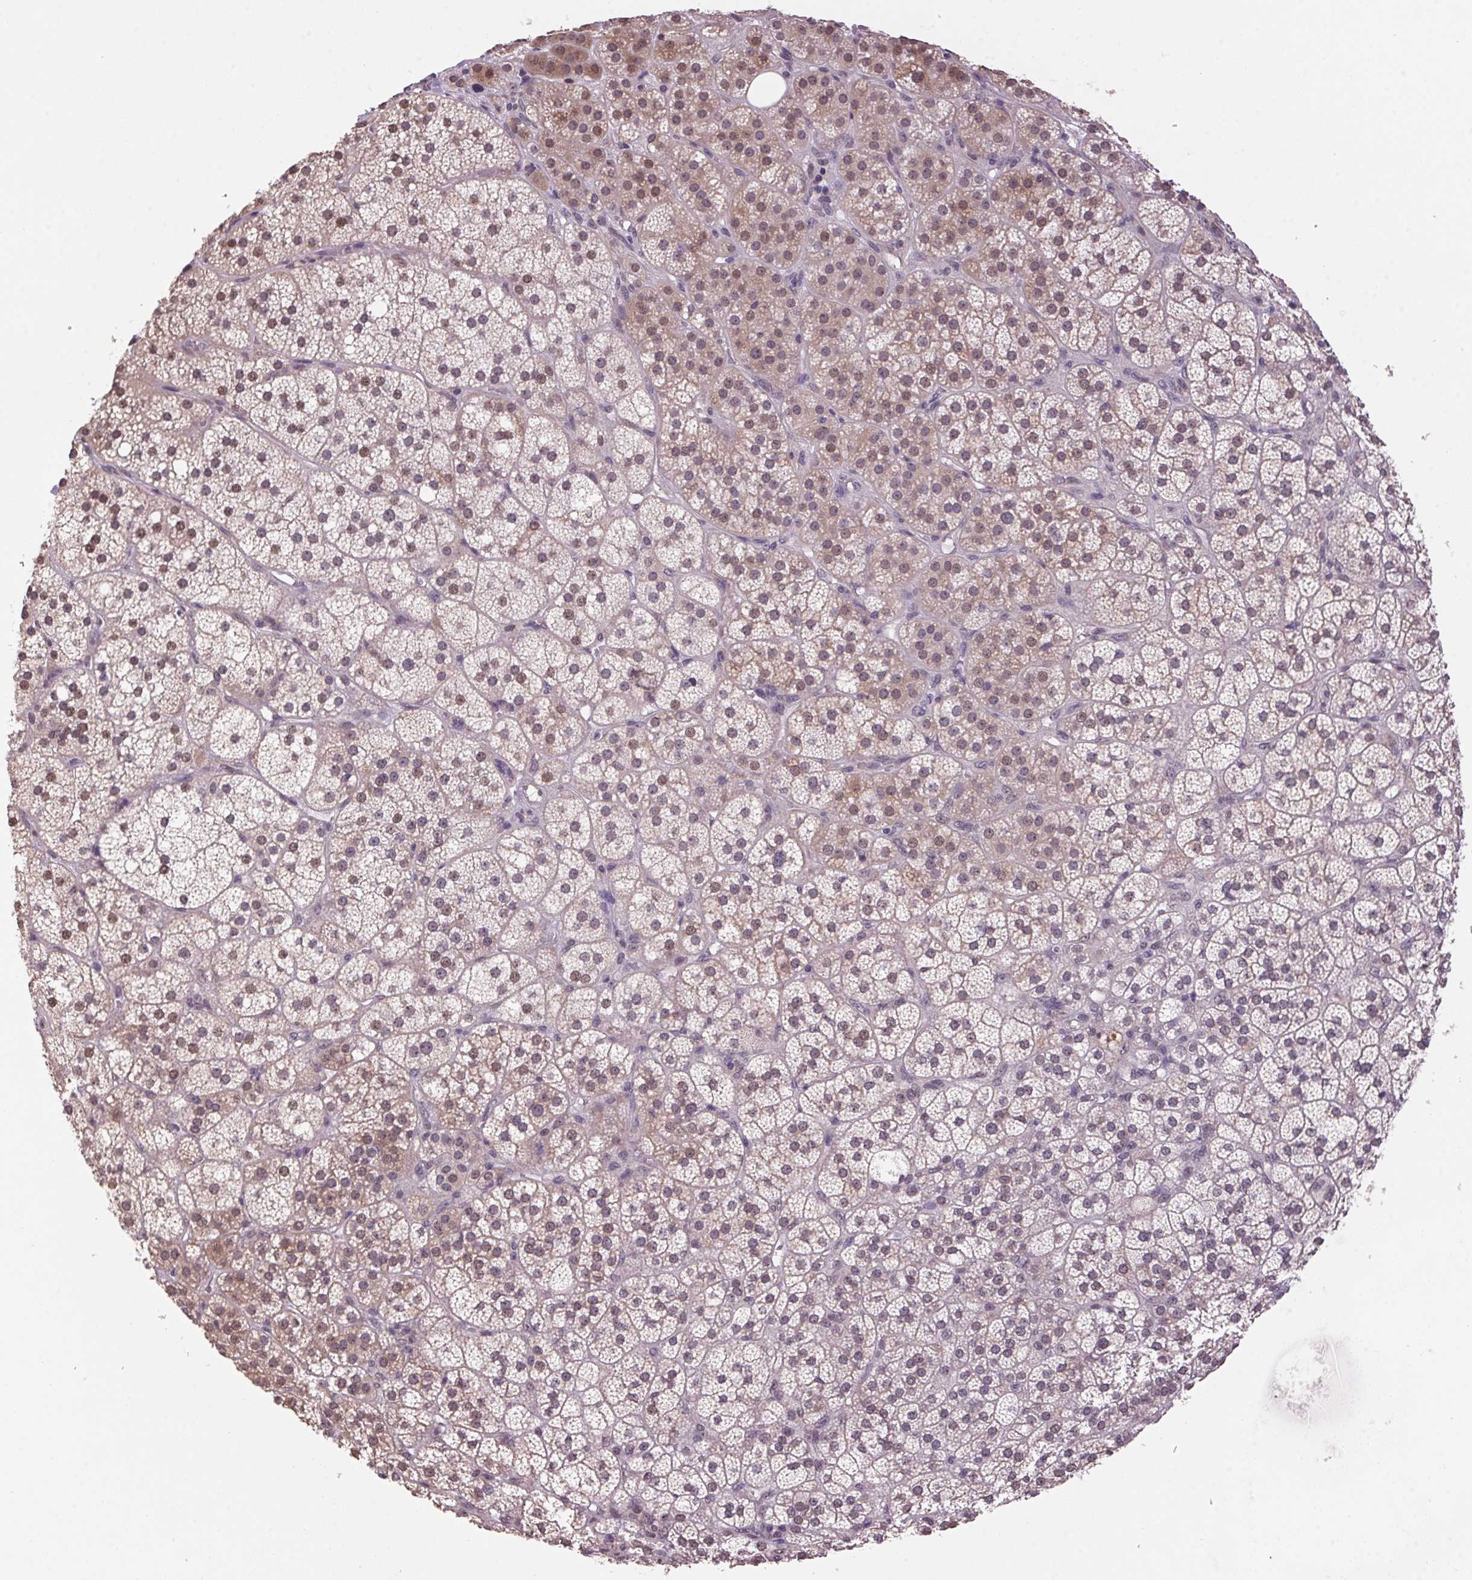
{"staining": {"intensity": "moderate", "quantity": ">75%", "location": "cytoplasmic/membranous"}, "tissue": "adrenal gland", "cell_type": "Glandular cells", "image_type": "normal", "snomed": [{"axis": "morphology", "description": "Normal tissue, NOS"}, {"axis": "topography", "description": "Adrenal gland"}], "caption": "Glandular cells exhibit medium levels of moderate cytoplasmic/membranous staining in about >75% of cells in benign human adrenal gland. (DAB (3,3'-diaminobenzidine) = brown stain, brightfield microscopy at high magnification).", "gene": "VWA3B", "patient": {"sex": "female", "age": 60}}